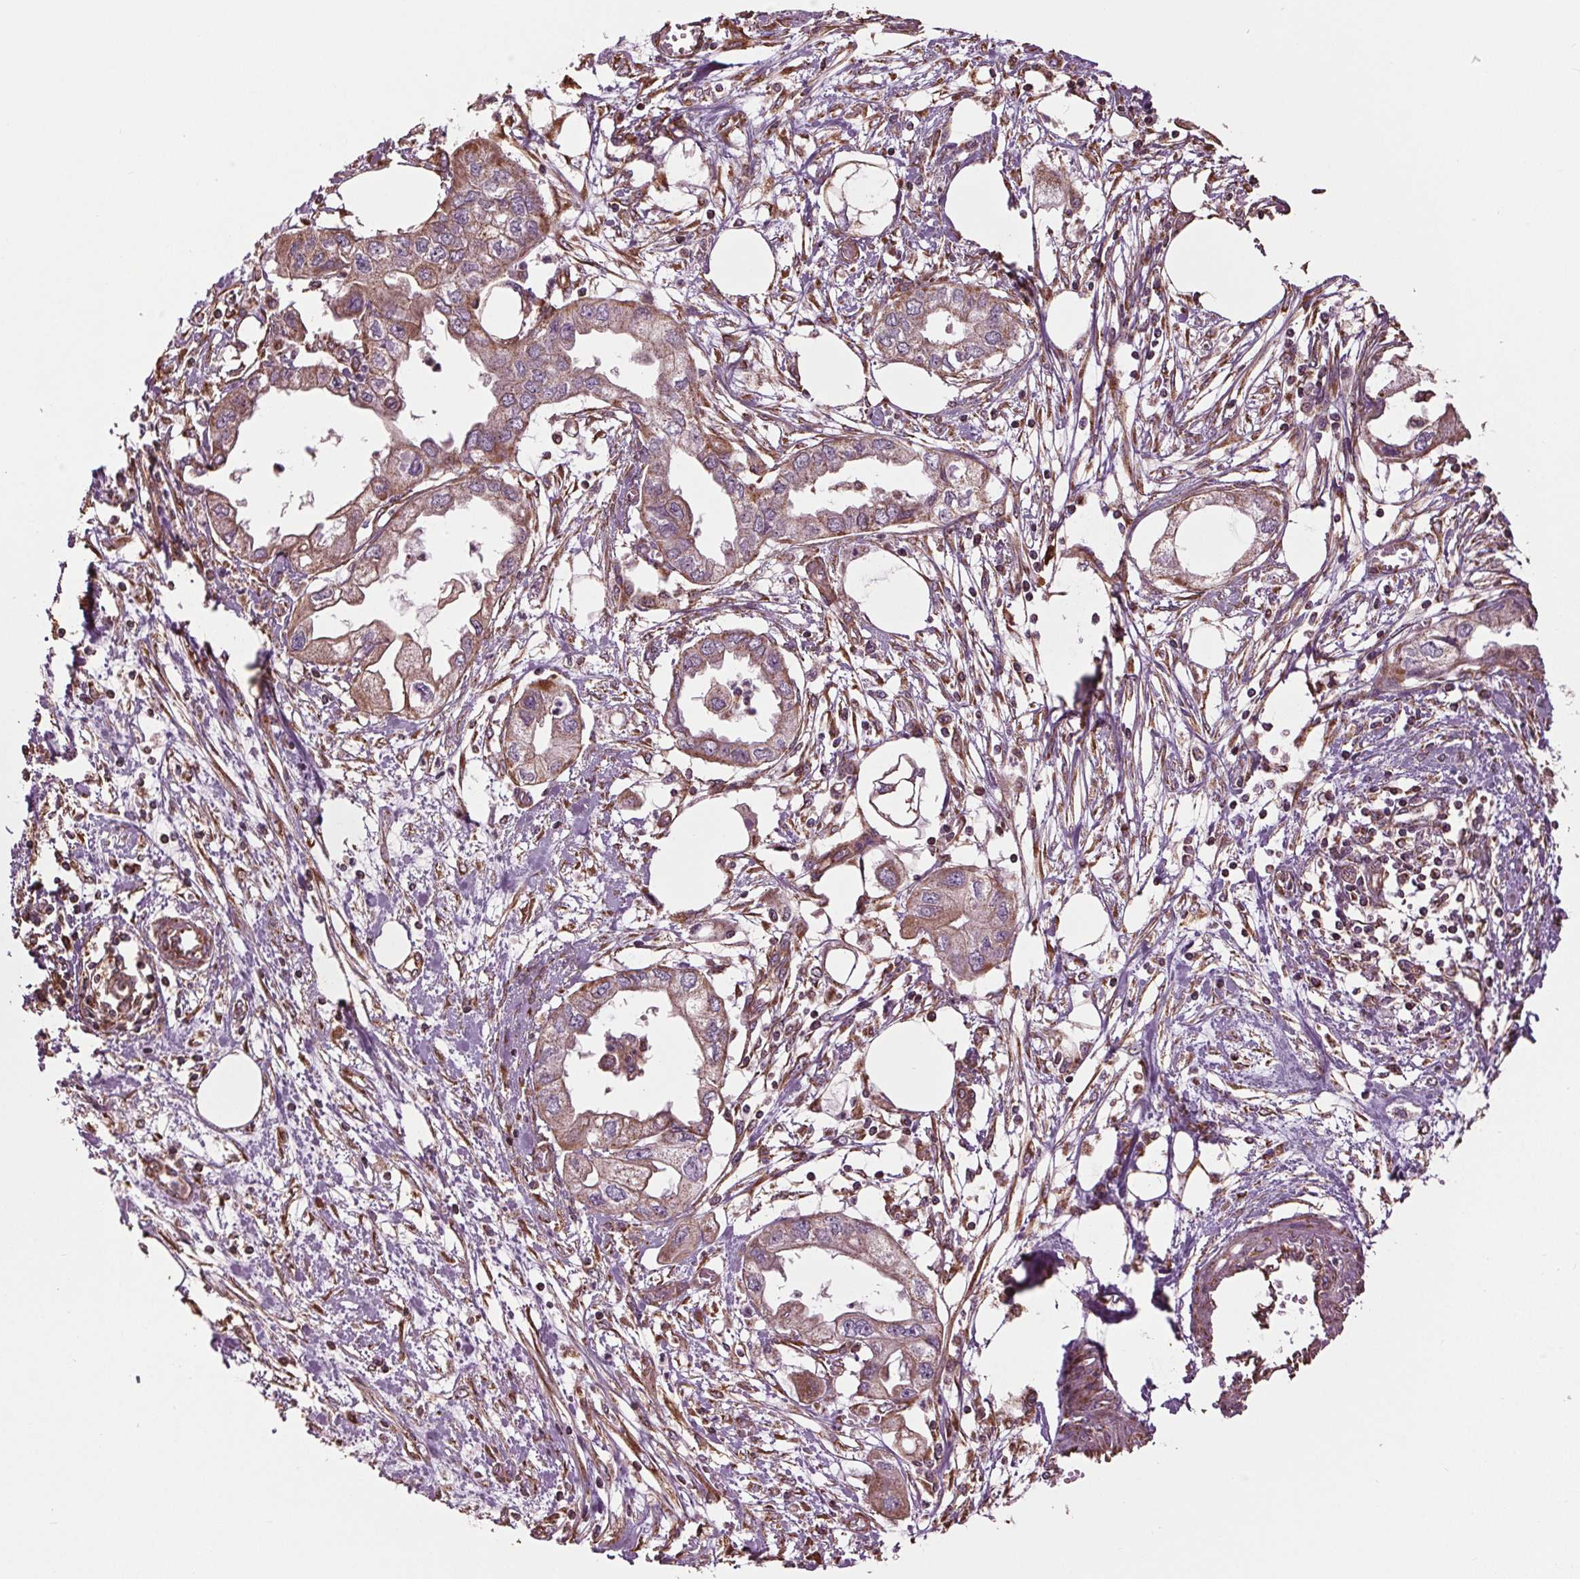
{"staining": {"intensity": "moderate", "quantity": "25%-75%", "location": "cytoplasmic/membranous"}, "tissue": "endometrial cancer", "cell_type": "Tumor cells", "image_type": "cancer", "snomed": [{"axis": "morphology", "description": "Adenocarcinoma, NOS"}, {"axis": "morphology", "description": "Adenocarcinoma, metastatic, NOS"}, {"axis": "topography", "description": "Adipose tissue"}, {"axis": "topography", "description": "Endometrium"}], "caption": "This is a photomicrograph of immunohistochemistry (IHC) staining of endometrial cancer, which shows moderate staining in the cytoplasmic/membranous of tumor cells.", "gene": "RNPEP", "patient": {"sex": "female", "age": 67}}